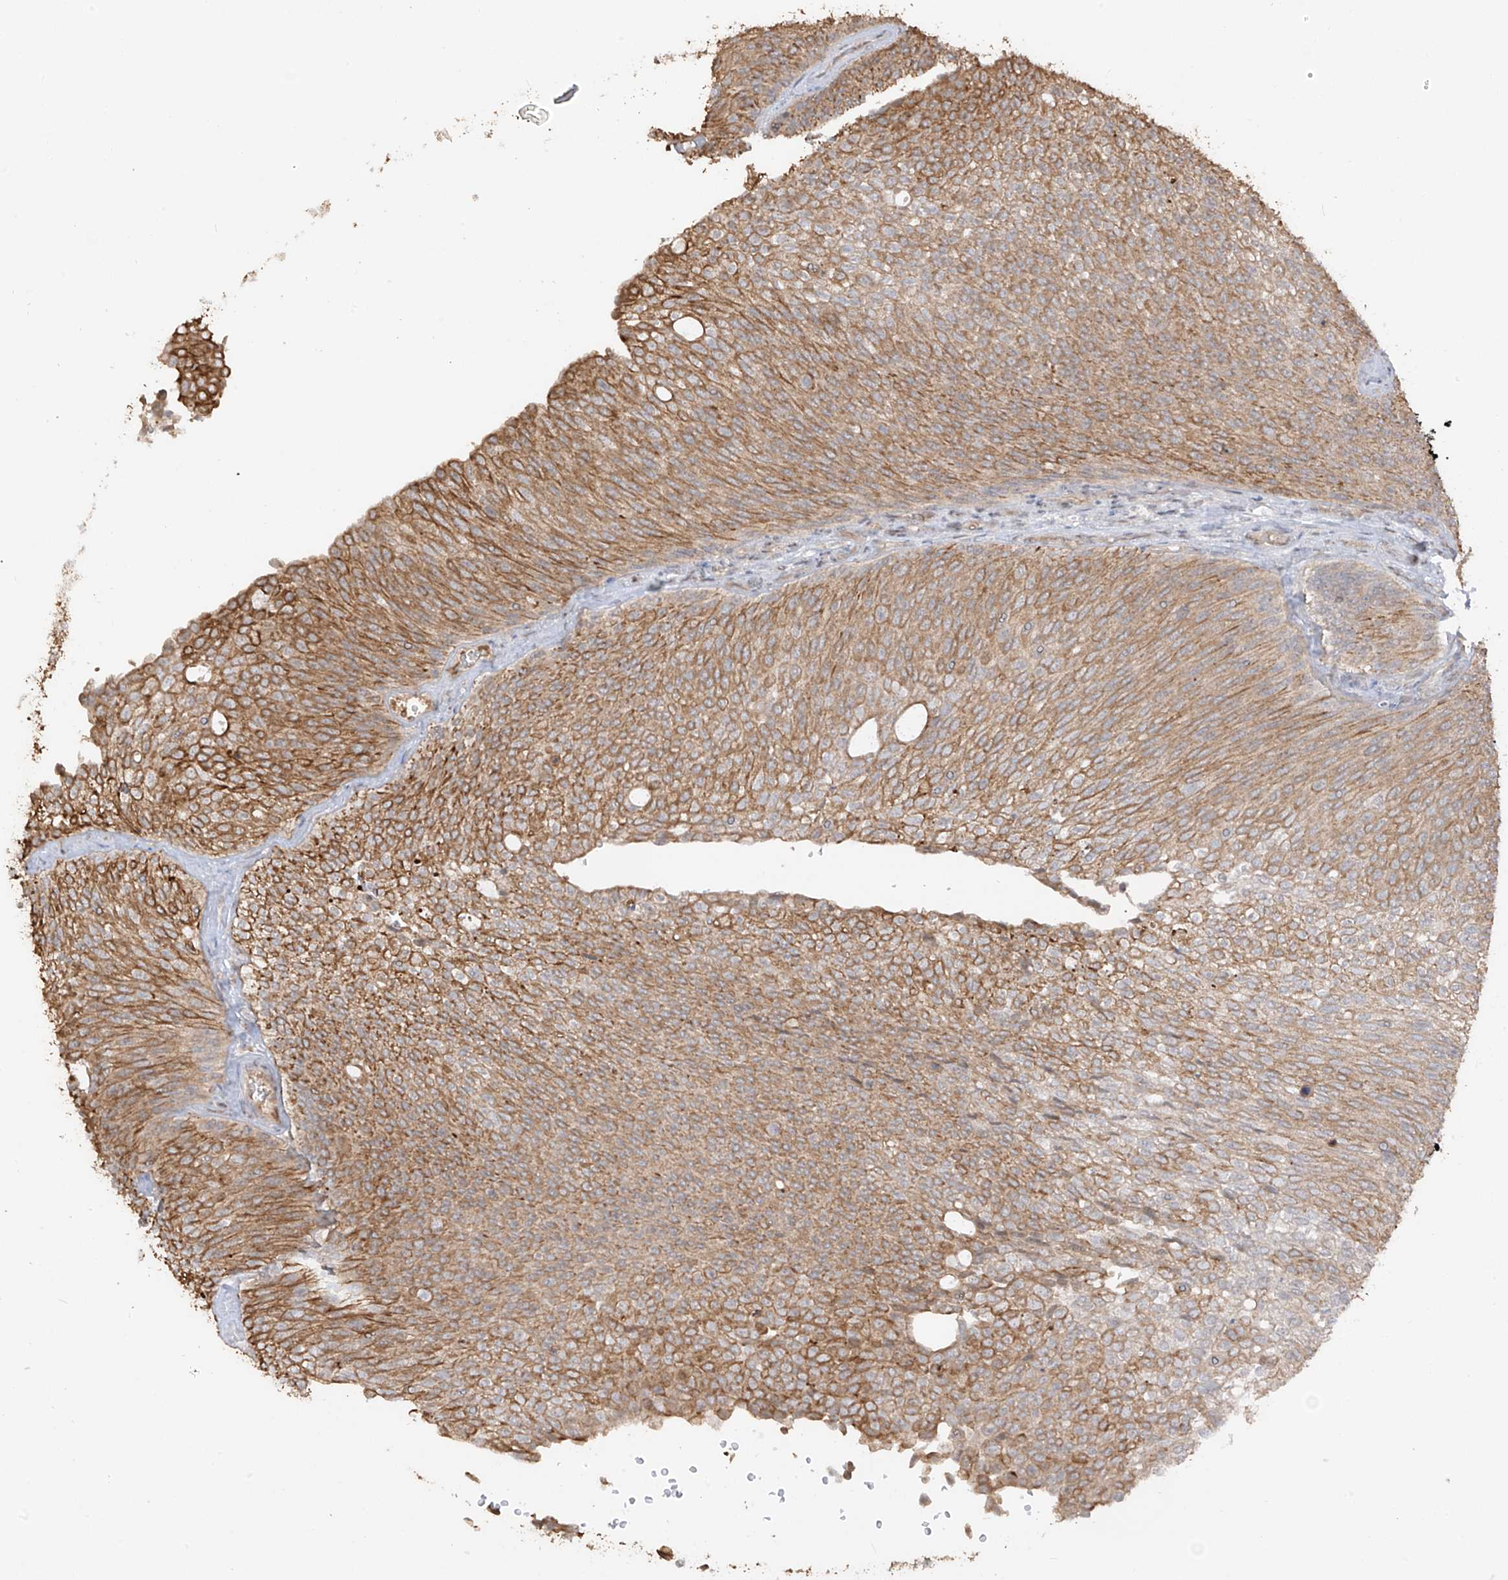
{"staining": {"intensity": "moderate", "quantity": ">75%", "location": "cytoplasmic/membranous"}, "tissue": "urothelial cancer", "cell_type": "Tumor cells", "image_type": "cancer", "snomed": [{"axis": "morphology", "description": "Urothelial carcinoma, Low grade"}, {"axis": "topography", "description": "Urinary bladder"}], "caption": "Immunohistochemistry (IHC) micrograph of neoplastic tissue: human low-grade urothelial carcinoma stained using immunohistochemistry shows medium levels of moderate protein expression localized specifically in the cytoplasmic/membranous of tumor cells, appearing as a cytoplasmic/membranous brown color.", "gene": "COLGALT2", "patient": {"sex": "female", "age": 79}}